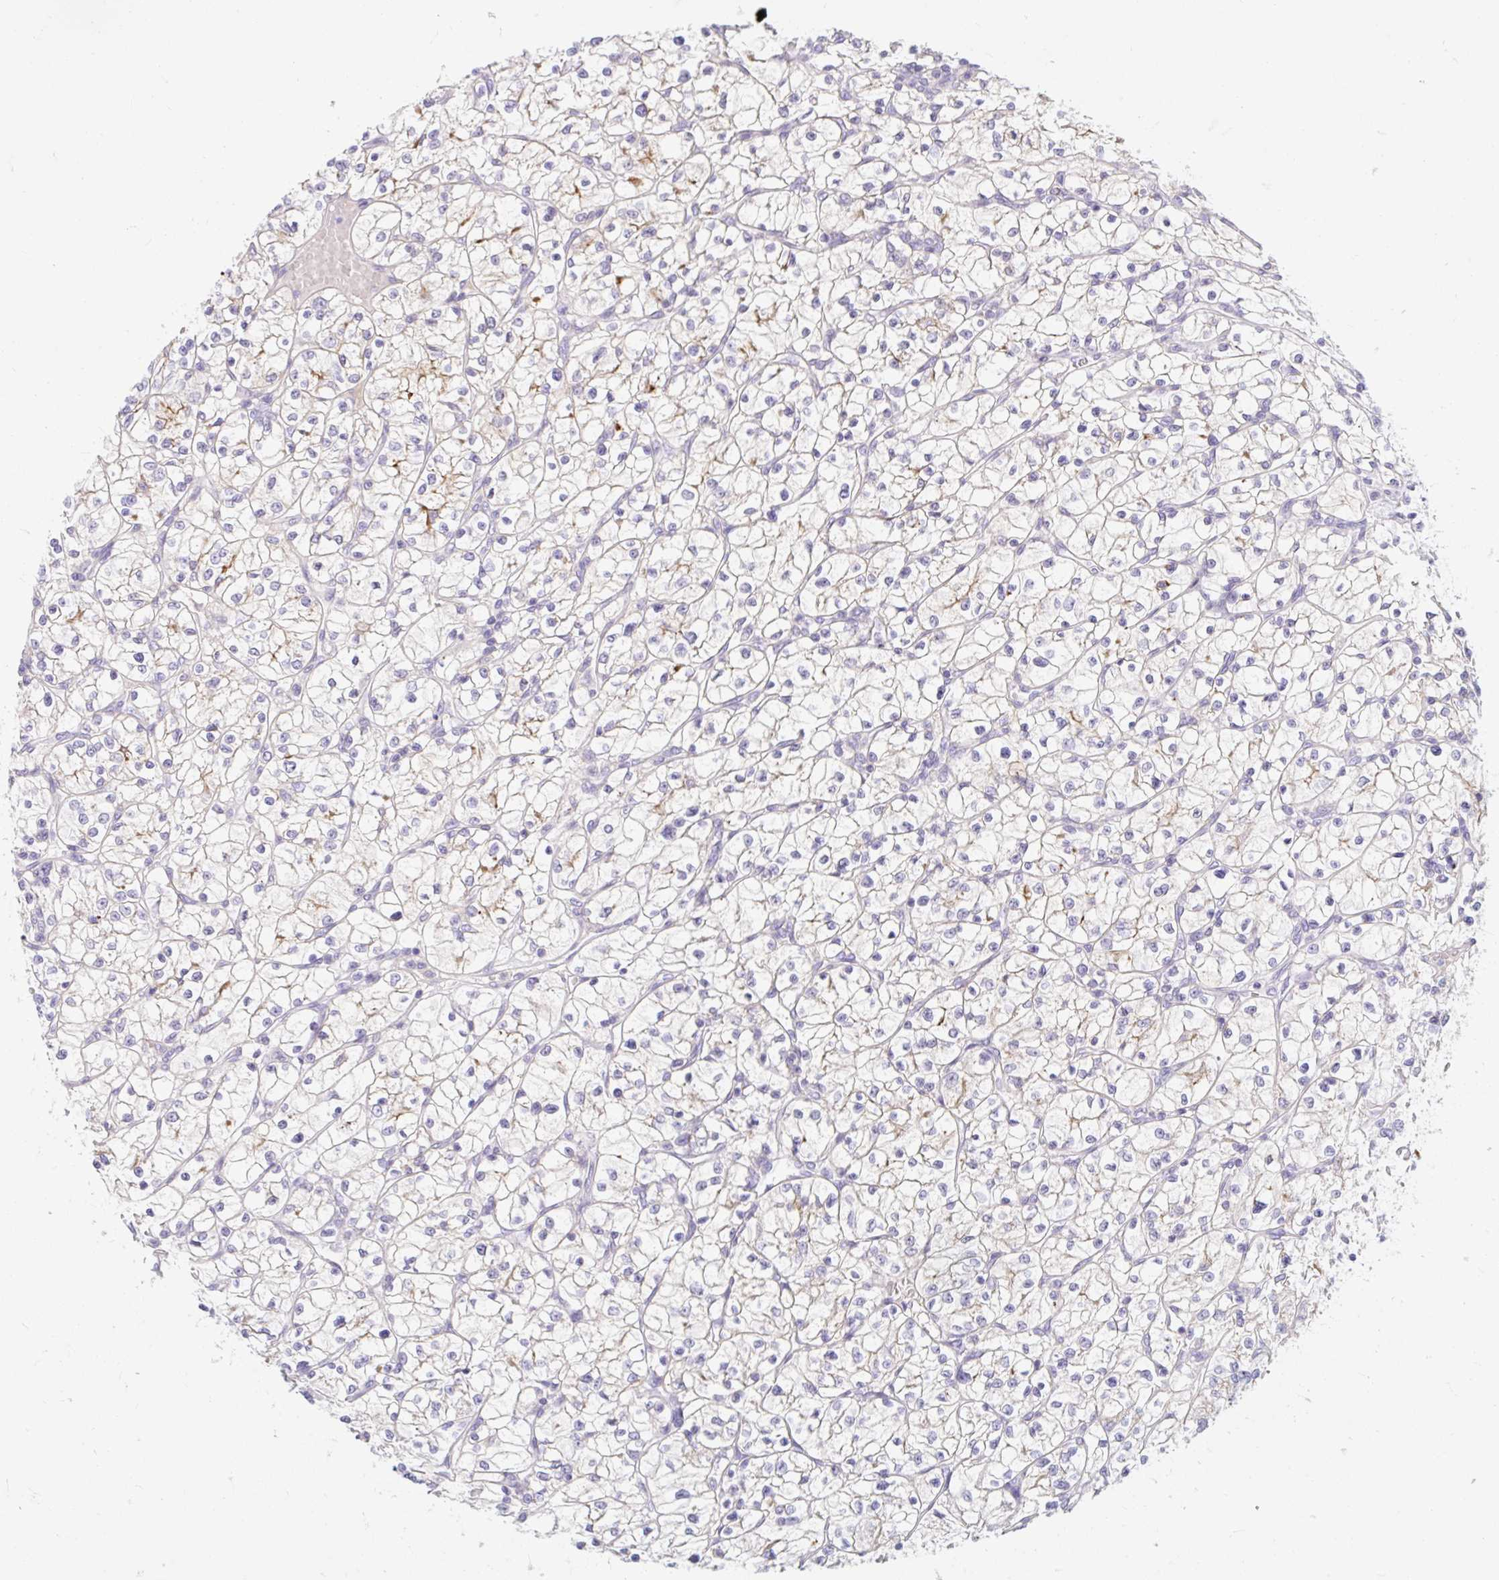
{"staining": {"intensity": "negative", "quantity": "none", "location": "none"}, "tissue": "renal cancer", "cell_type": "Tumor cells", "image_type": "cancer", "snomed": [{"axis": "morphology", "description": "Adenocarcinoma, NOS"}, {"axis": "topography", "description": "Kidney"}], "caption": "Tumor cells are negative for protein expression in human renal adenocarcinoma.", "gene": "SLC28A1", "patient": {"sex": "female", "age": 64}}